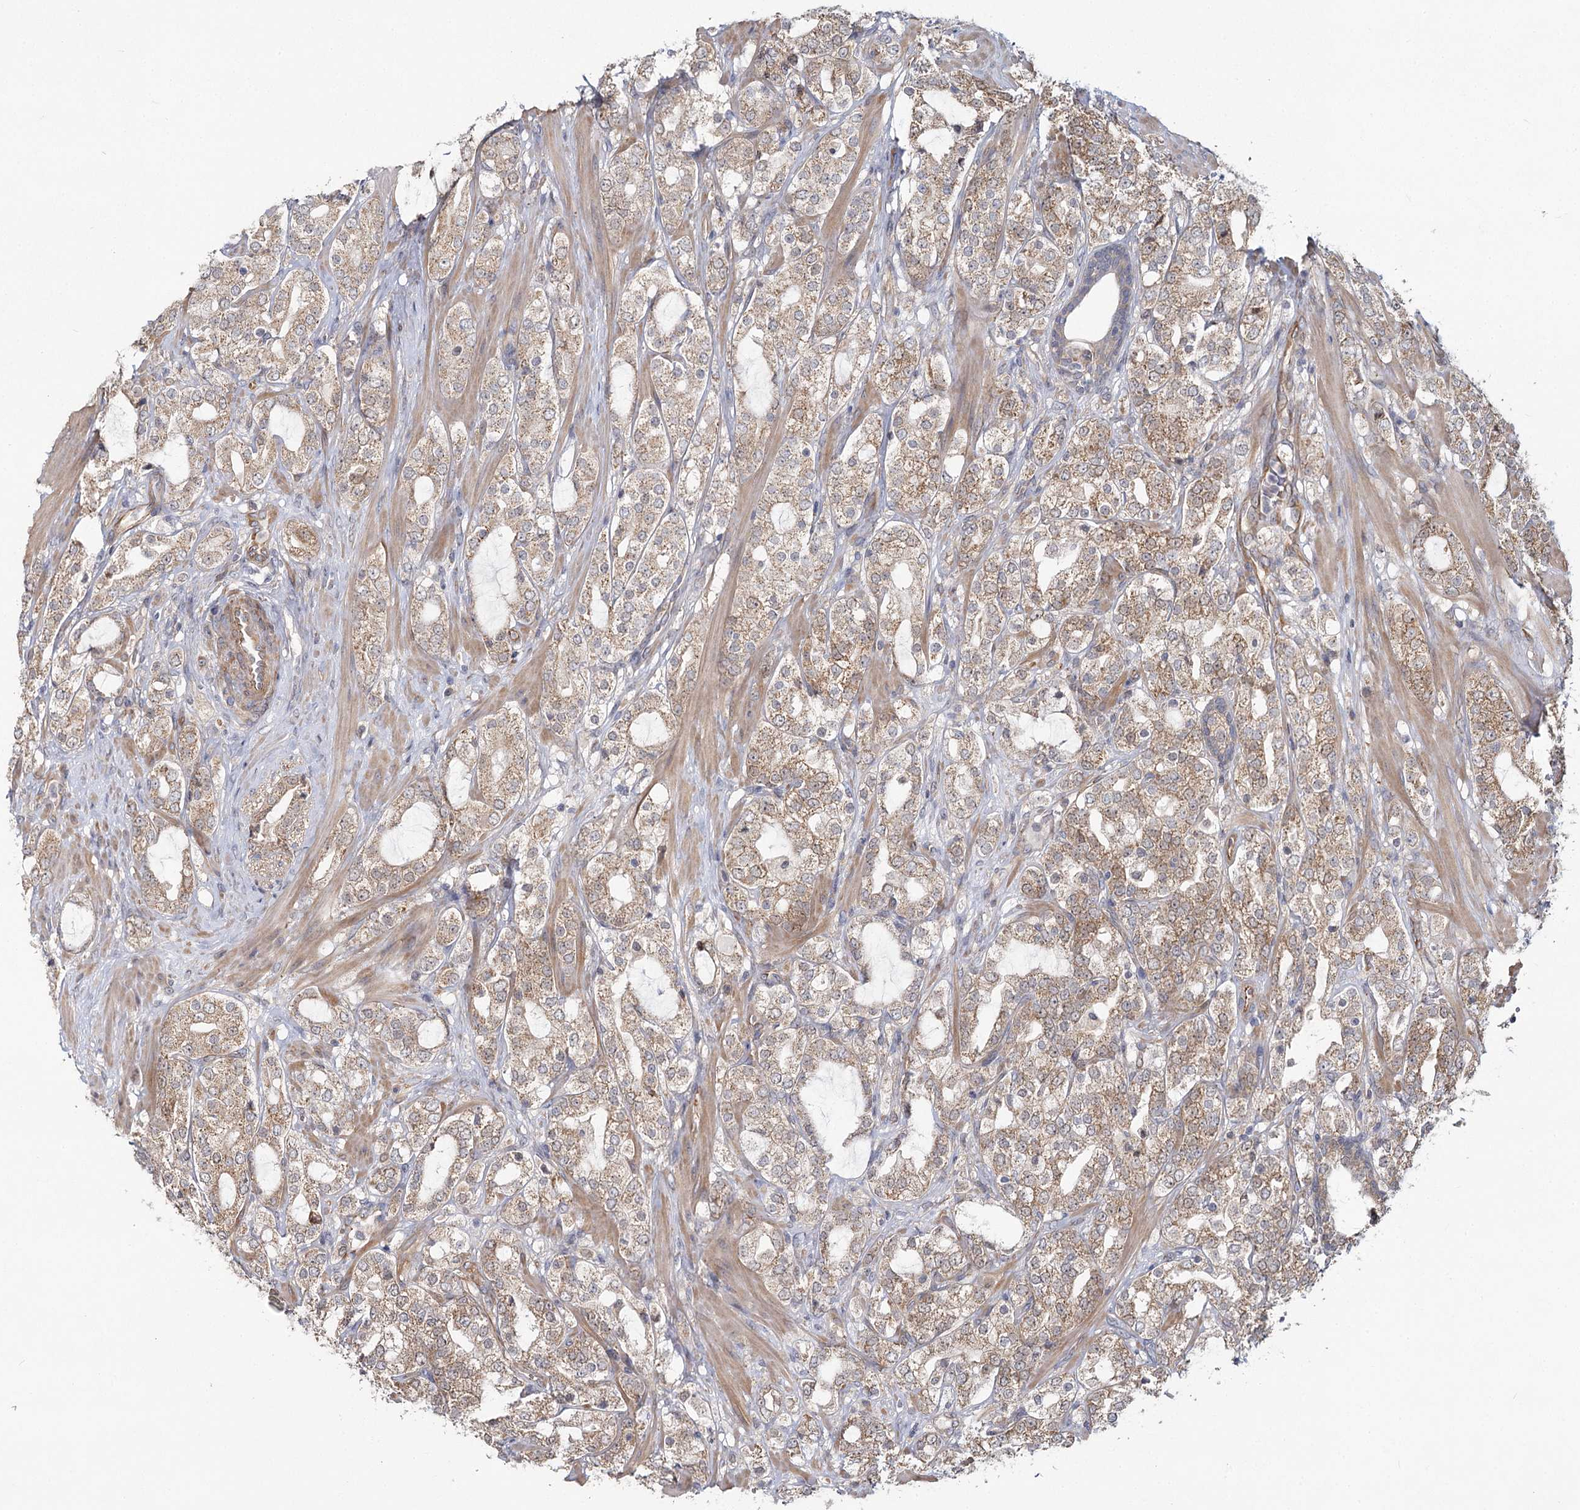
{"staining": {"intensity": "moderate", "quantity": "25%-75%", "location": "cytoplasmic/membranous"}, "tissue": "prostate cancer", "cell_type": "Tumor cells", "image_type": "cancer", "snomed": [{"axis": "morphology", "description": "Adenocarcinoma, High grade"}, {"axis": "topography", "description": "Prostate"}], "caption": "Human prostate adenocarcinoma (high-grade) stained with a brown dye shows moderate cytoplasmic/membranous positive expression in approximately 25%-75% of tumor cells.", "gene": "TBC1D9B", "patient": {"sex": "male", "age": 64}}